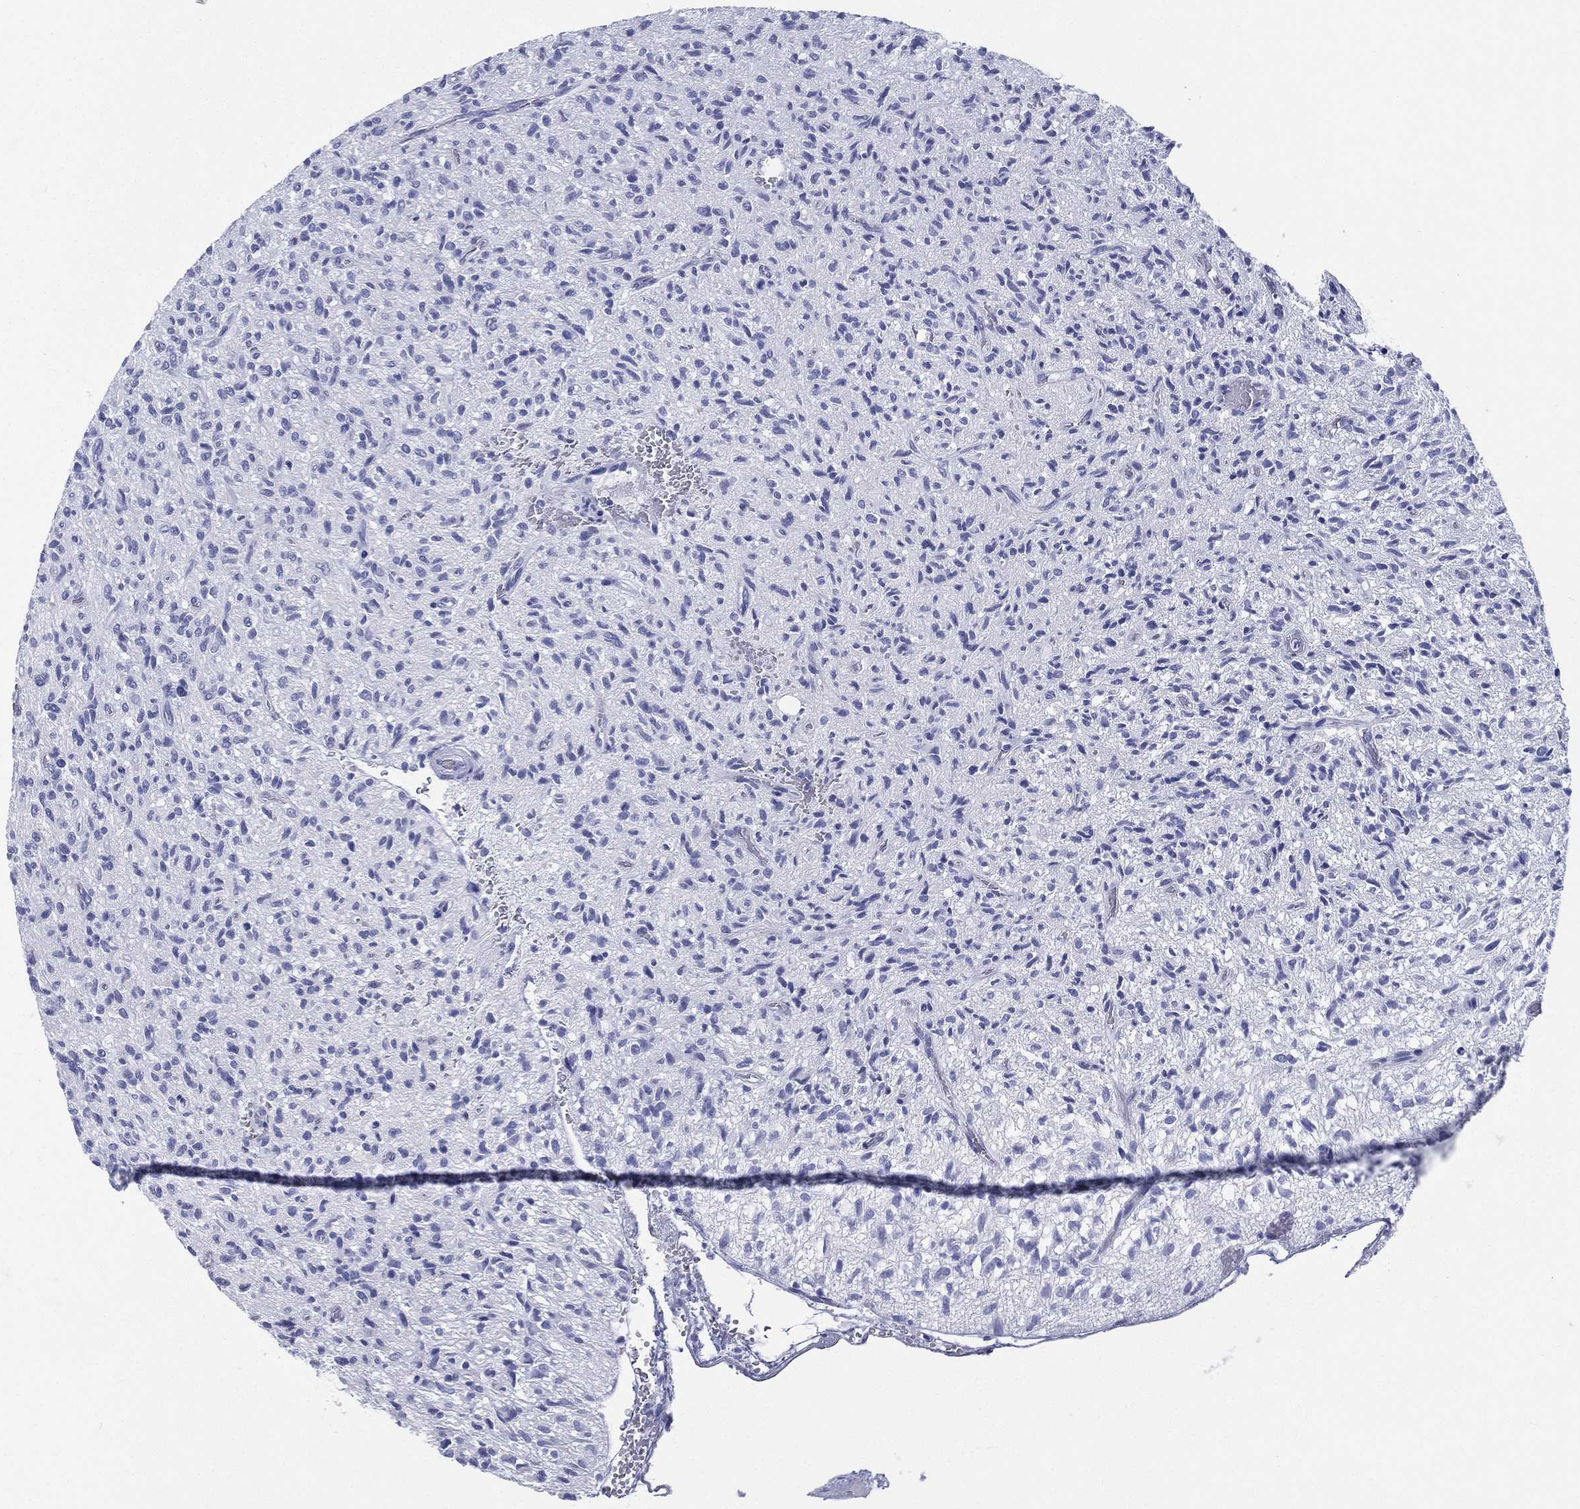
{"staining": {"intensity": "negative", "quantity": "none", "location": "none"}, "tissue": "glioma", "cell_type": "Tumor cells", "image_type": "cancer", "snomed": [{"axis": "morphology", "description": "Glioma, malignant, High grade"}, {"axis": "topography", "description": "Brain"}], "caption": "This is an IHC photomicrograph of human malignant glioma (high-grade). There is no expression in tumor cells.", "gene": "RSPH4A", "patient": {"sex": "male", "age": 64}}